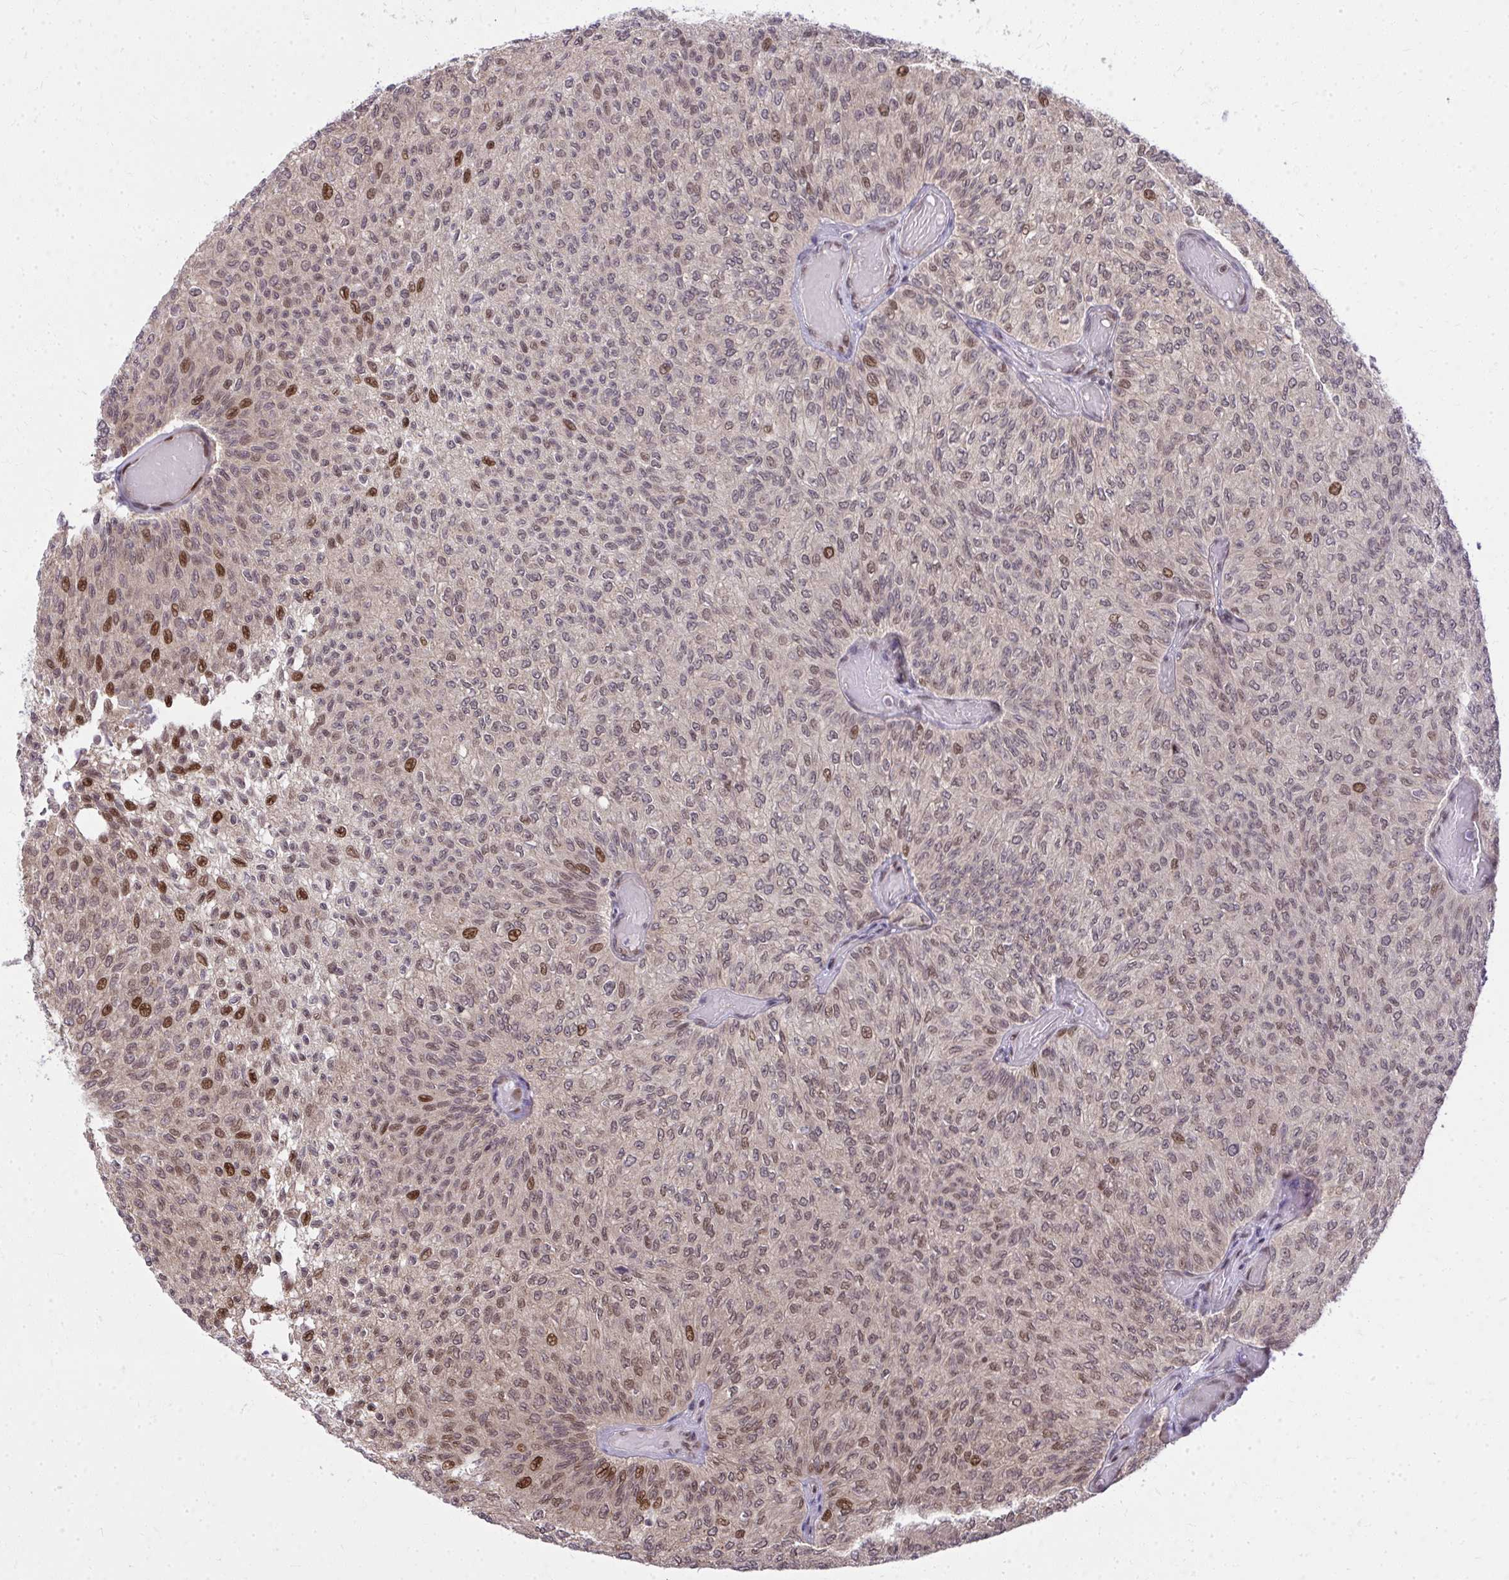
{"staining": {"intensity": "moderate", "quantity": "25%-75%", "location": "cytoplasmic/membranous,nuclear"}, "tissue": "urothelial cancer", "cell_type": "Tumor cells", "image_type": "cancer", "snomed": [{"axis": "morphology", "description": "Urothelial carcinoma, Low grade"}, {"axis": "topography", "description": "Urinary bladder"}], "caption": "The micrograph exhibits staining of urothelial carcinoma (low-grade), revealing moderate cytoplasmic/membranous and nuclear protein positivity (brown color) within tumor cells. (DAB IHC, brown staining for protein, blue staining for nuclei).", "gene": "PIGY", "patient": {"sex": "male", "age": 78}}